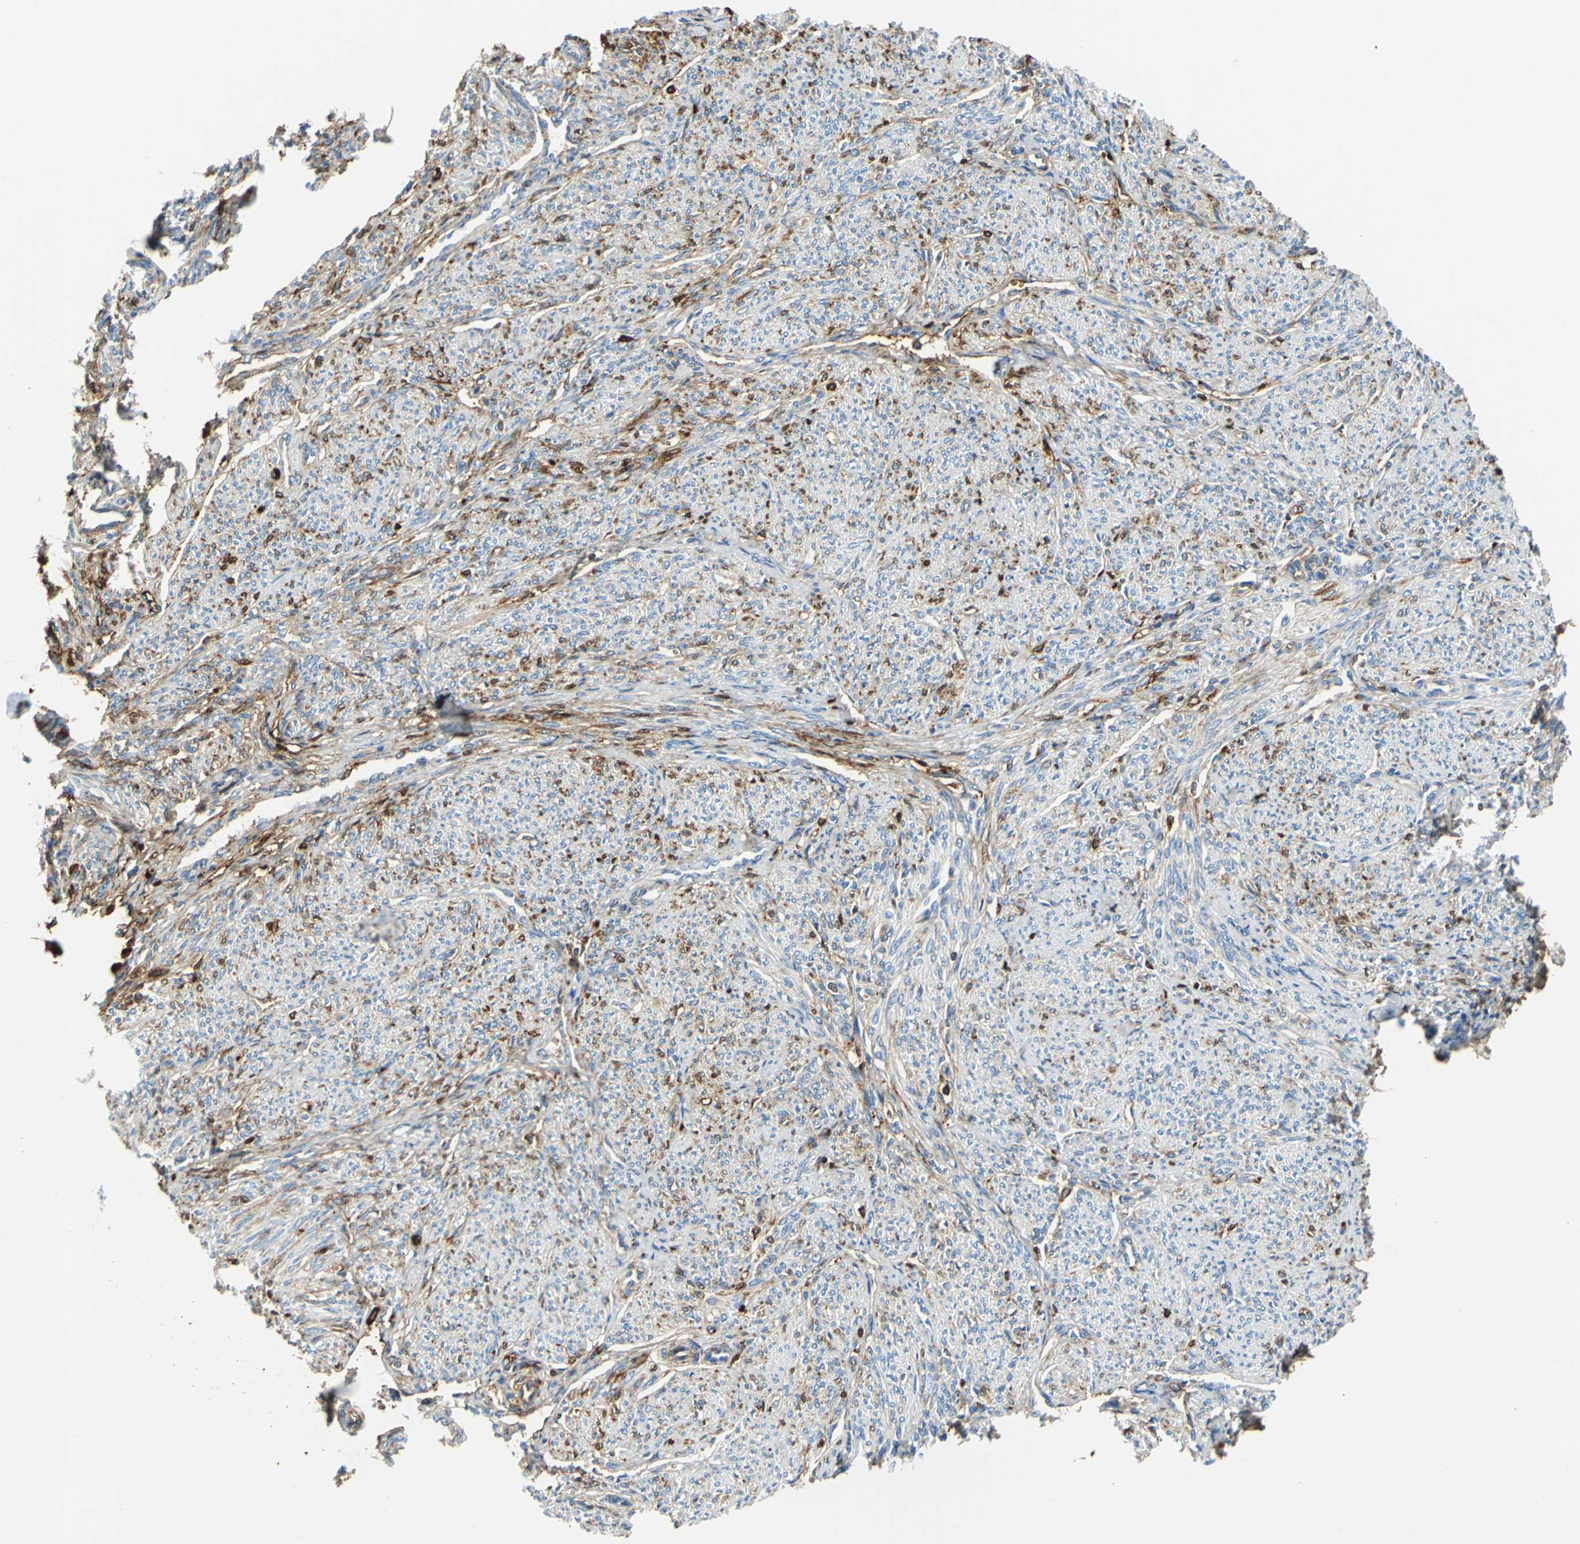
{"staining": {"intensity": "weak", "quantity": "25%-75%", "location": "cytoplasmic/membranous"}, "tissue": "smooth muscle", "cell_type": "Smooth muscle cells", "image_type": "normal", "snomed": [{"axis": "morphology", "description": "Normal tissue, NOS"}, {"axis": "topography", "description": "Smooth muscle"}], "caption": "This histopathology image displays IHC staining of benign human smooth muscle, with low weak cytoplasmic/membranous expression in about 25%-75% of smooth muscle cells.", "gene": "ALB", "patient": {"sex": "female", "age": 65}}